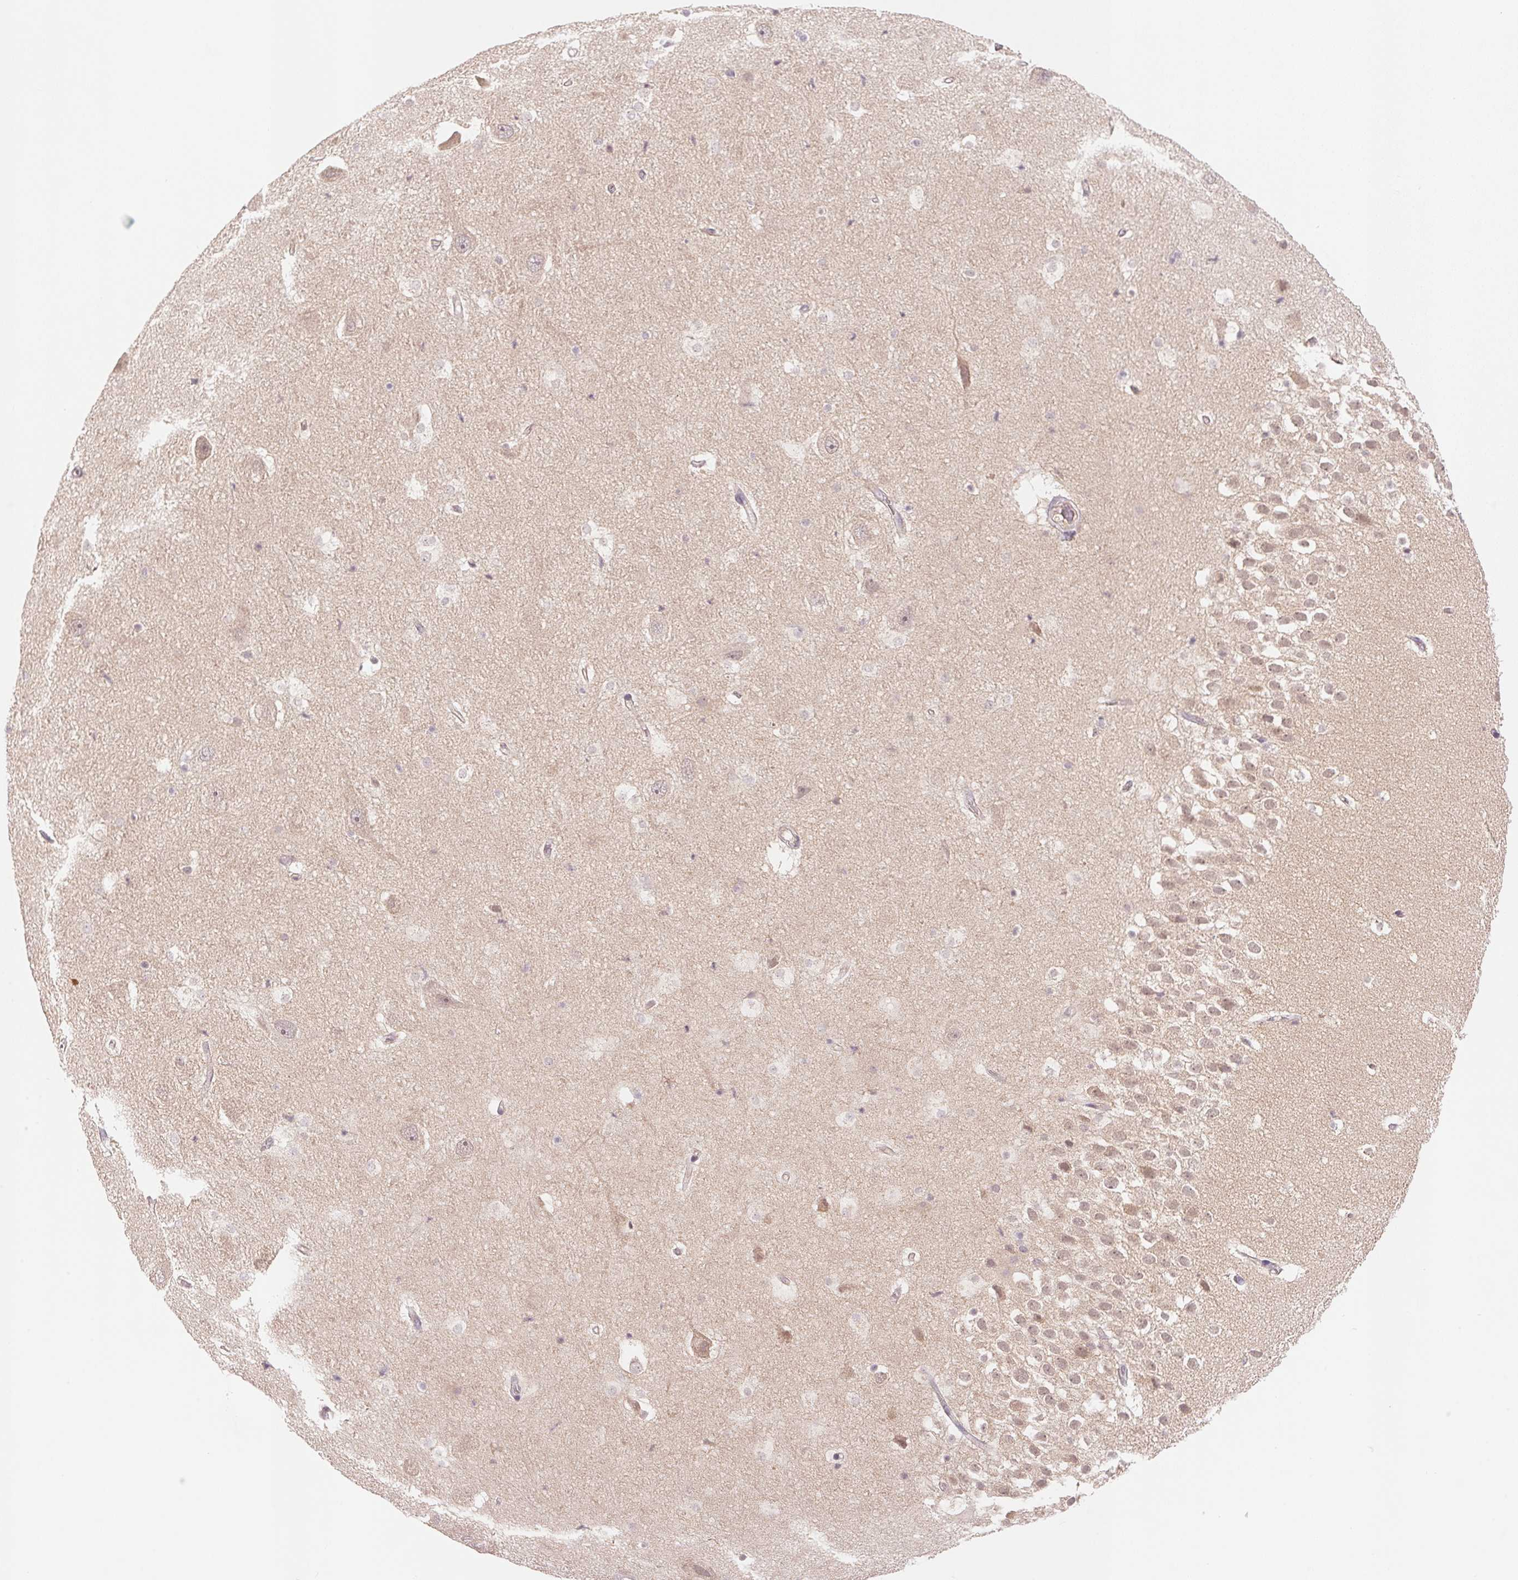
{"staining": {"intensity": "weak", "quantity": "<25%", "location": "cytoplasmic/membranous,nuclear"}, "tissue": "hippocampus", "cell_type": "Glial cells", "image_type": "normal", "snomed": [{"axis": "morphology", "description": "Normal tissue, NOS"}, {"axis": "topography", "description": "Hippocampus"}], "caption": "A high-resolution photomicrograph shows immunohistochemistry (IHC) staining of unremarkable hippocampus, which displays no significant positivity in glial cells.", "gene": "BNIP5", "patient": {"sex": "male", "age": 26}}